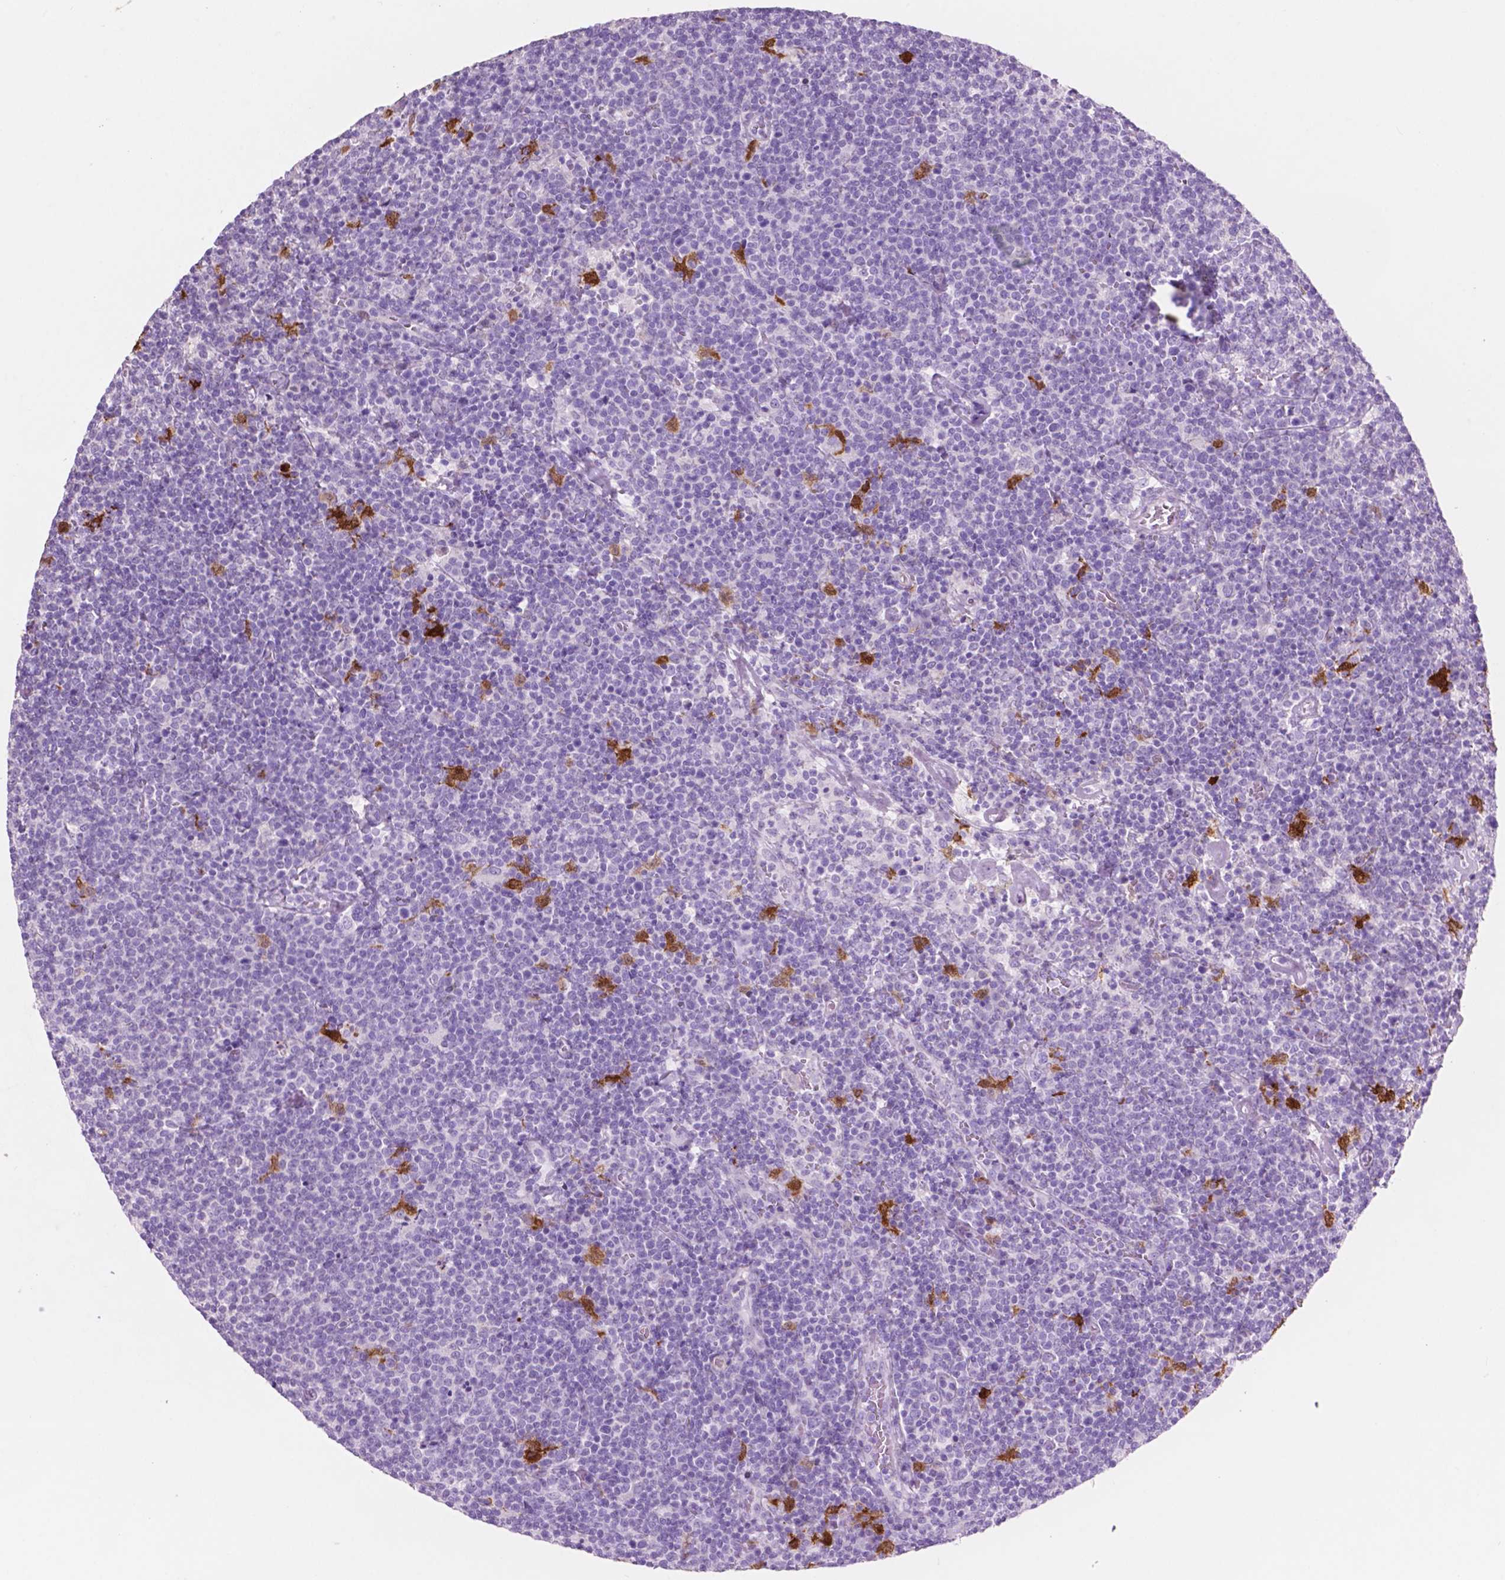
{"staining": {"intensity": "negative", "quantity": "none", "location": "none"}, "tissue": "lymphoma", "cell_type": "Tumor cells", "image_type": "cancer", "snomed": [{"axis": "morphology", "description": "Malignant lymphoma, non-Hodgkin's type, High grade"}, {"axis": "topography", "description": "Lymph node"}], "caption": "Lymphoma stained for a protein using immunohistochemistry reveals no positivity tumor cells.", "gene": "IDO1", "patient": {"sex": "male", "age": 61}}